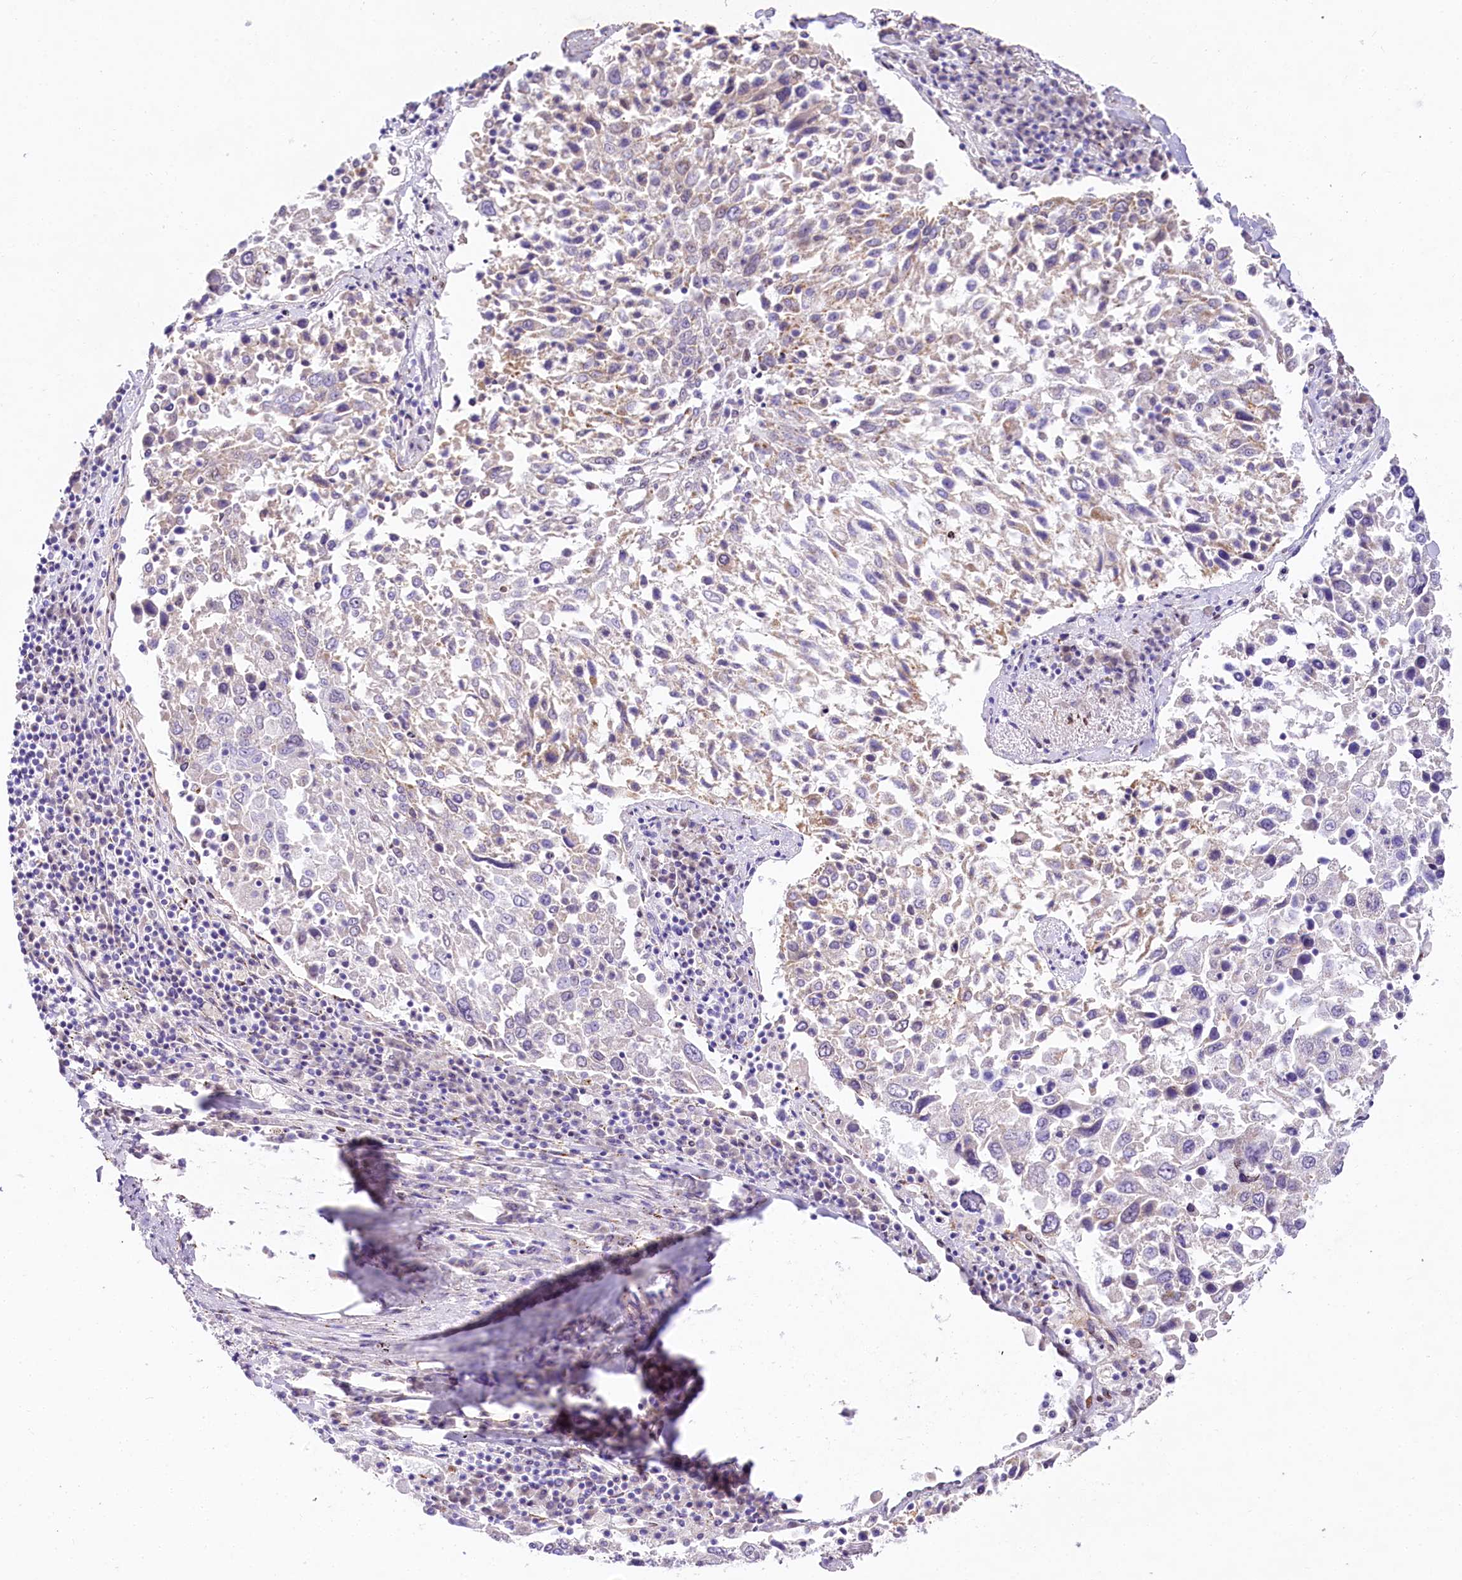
{"staining": {"intensity": "weak", "quantity": "<25%", "location": "cytoplasmic/membranous"}, "tissue": "lung cancer", "cell_type": "Tumor cells", "image_type": "cancer", "snomed": [{"axis": "morphology", "description": "Squamous cell carcinoma, NOS"}, {"axis": "topography", "description": "Lung"}], "caption": "Immunohistochemistry of lung cancer demonstrates no positivity in tumor cells.", "gene": "PPIP5K2", "patient": {"sex": "male", "age": 65}}